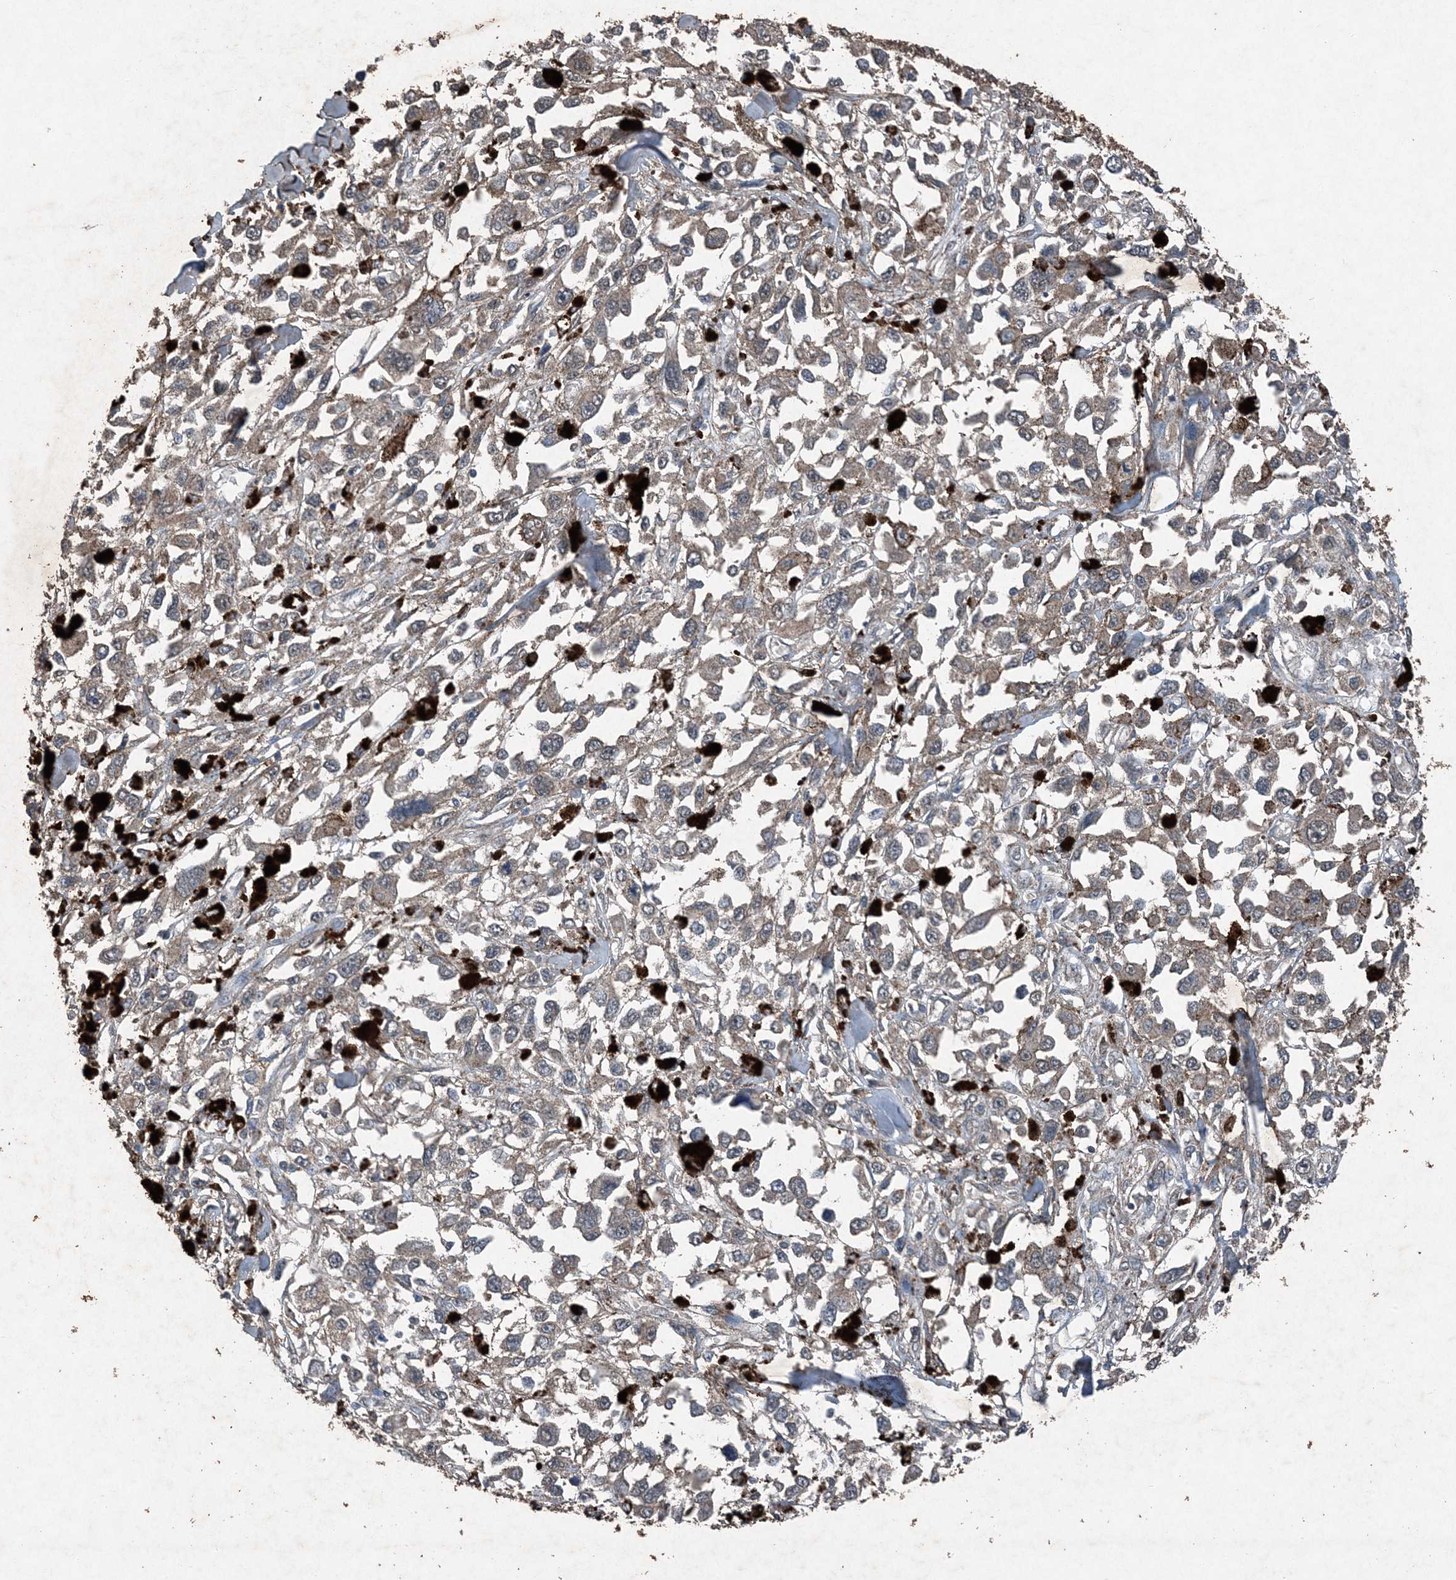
{"staining": {"intensity": "negative", "quantity": "none", "location": "none"}, "tissue": "melanoma", "cell_type": "Tumor cells", "image_type": "cancer", "snomed": [{"axis": "morphology", "description": "Malignant melanoma, Metastatic site"}, {"axis": "topography", "description": "Lymph node"}], "caption": "Immunohistochemistry of malignant melanoma (metastatic site) shows no staining in tumor cells.", "gene": "FCN3", "patient": {"sex": "male", "age": 59}}